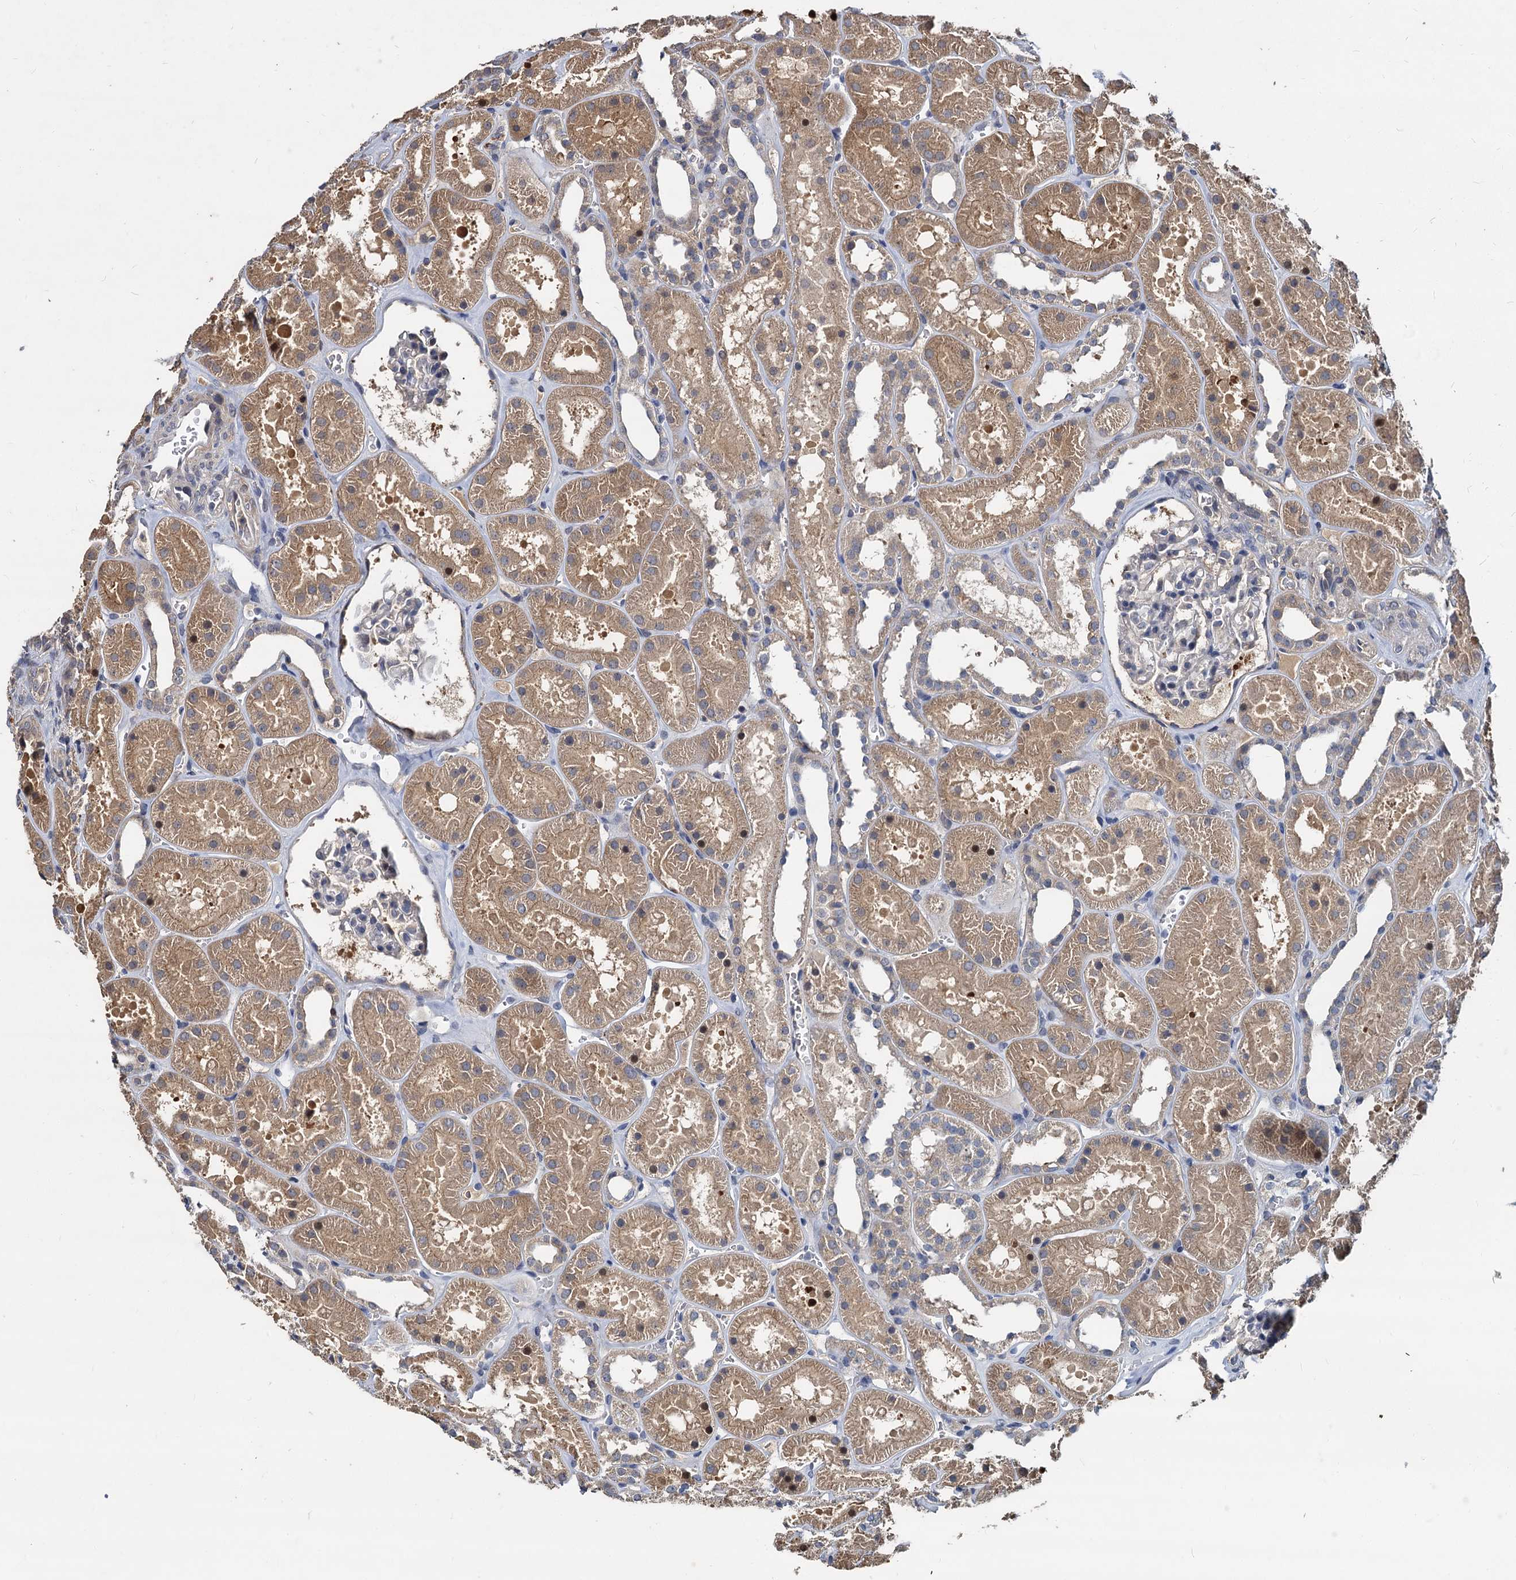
{"staining": {"intensity": "negative", "quantity": "none", "location": "none"}, "tissue": "kidney", "cell_type": "Cells in glomeruli", "image_type": "normal", "snomed": [{"axis": "morphology", "description": "Normal tissue, NOS"}, {"axis": "topography", "description": "Kidney"}], "caption": "A micrograph of kidney stained for a protein displays no brown staining in cells in glomeruli.", "gene": "CCDC184", "patient": {"sex": "female", "age": 41}}